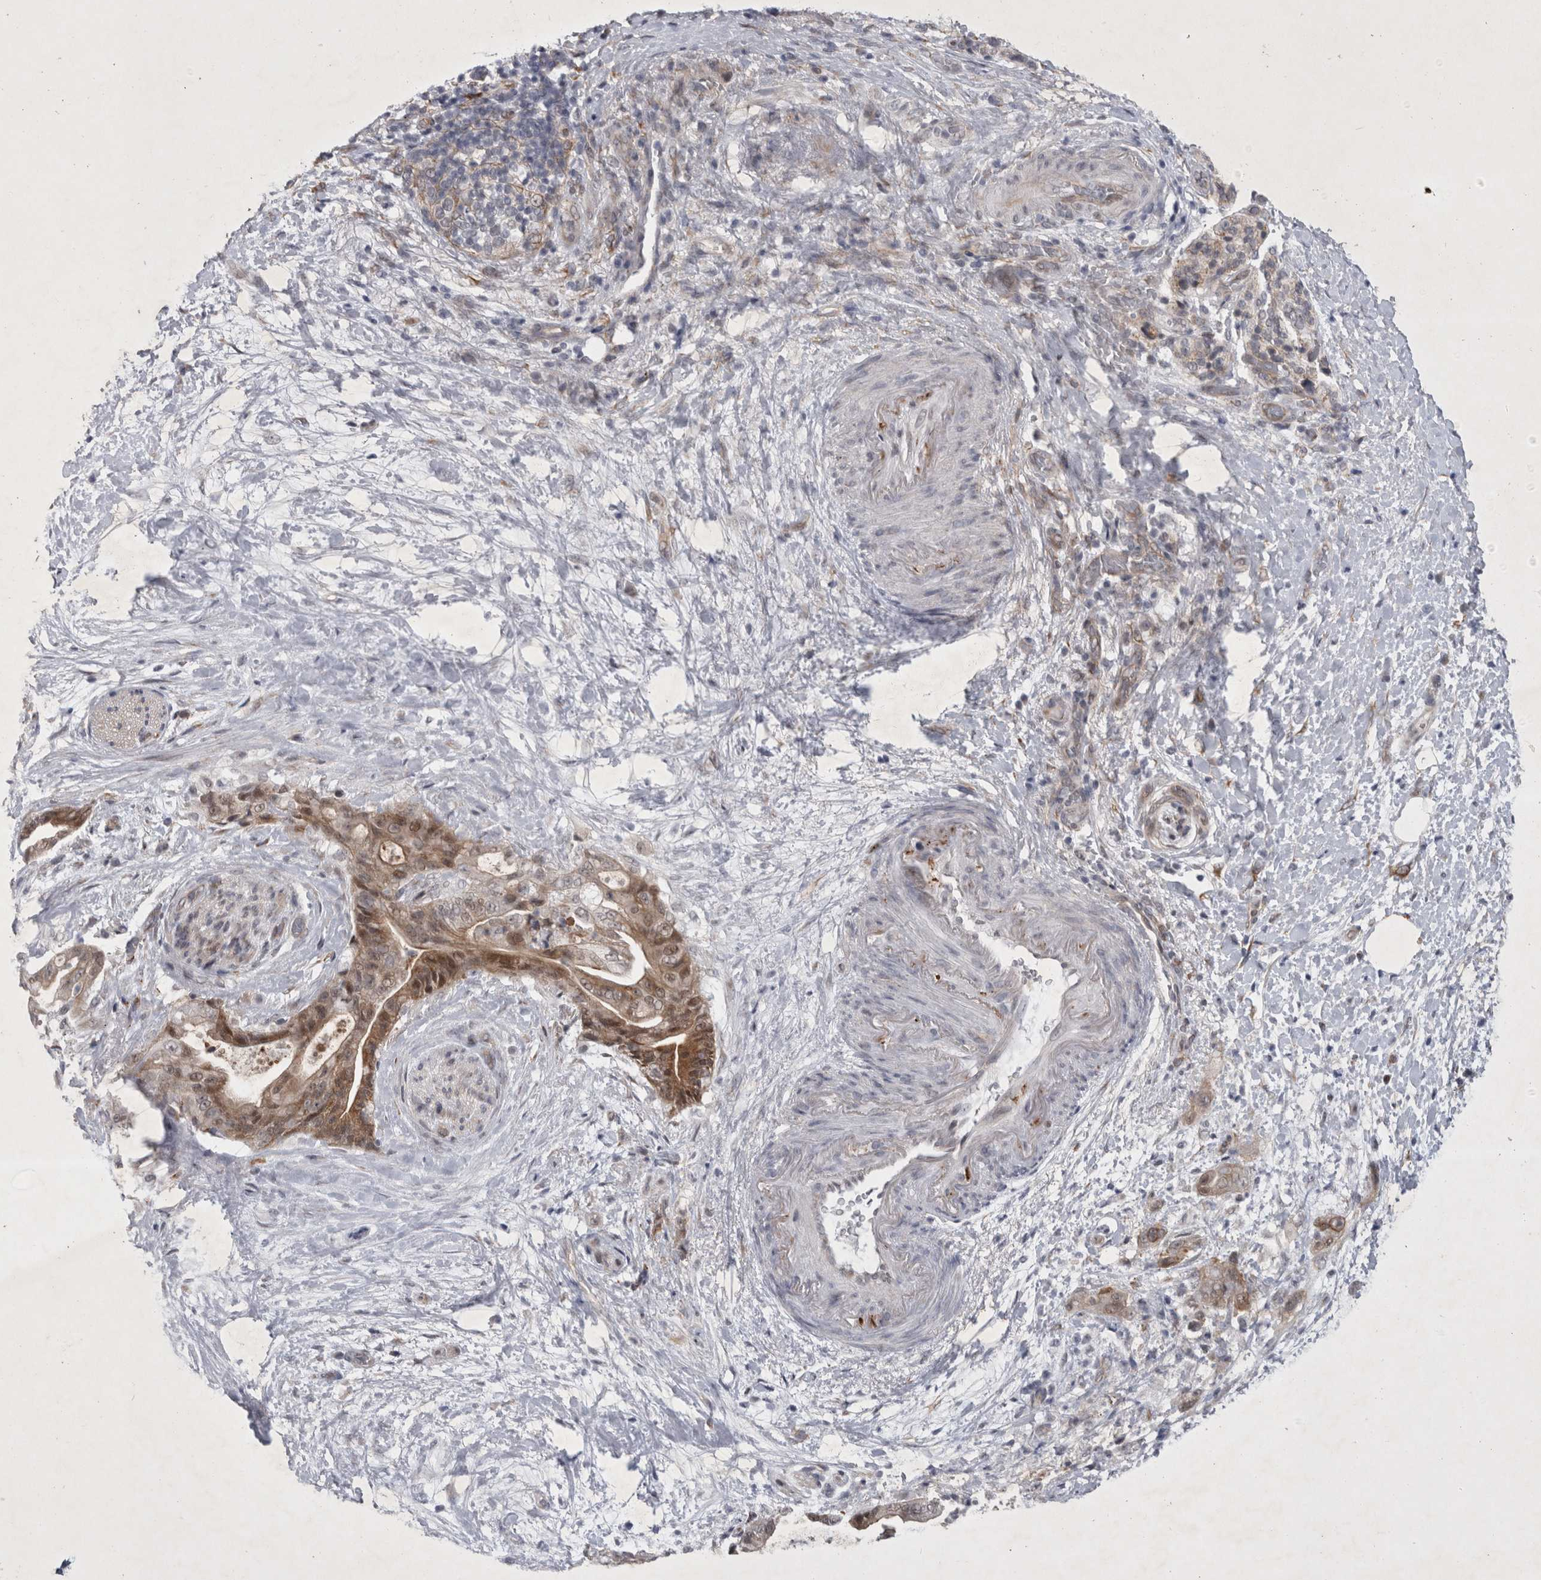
{"staining": {"intensity": "moderate", "quantity": ">75%", "location": "cytoplasmic/membranous,nuclear"}, "tissue": "pancreatic cancer", "cell_type": "Tumor cells", "image_type": "cancer", "snomed": [{"axis": "morphology", "description": "Adenocarcinoma, NOS"}, {"axis": "topography", "description": "Pancreas"}], "caption": "This image exhibits IHC staining of pancreatic adenocarcinoma, with medium moderate cytoplasmic/membranous and nuclear expression in approximately >75% of tumor cells.", "gene": "PARP11", "patient": {"sex": "male", "age": 59}}